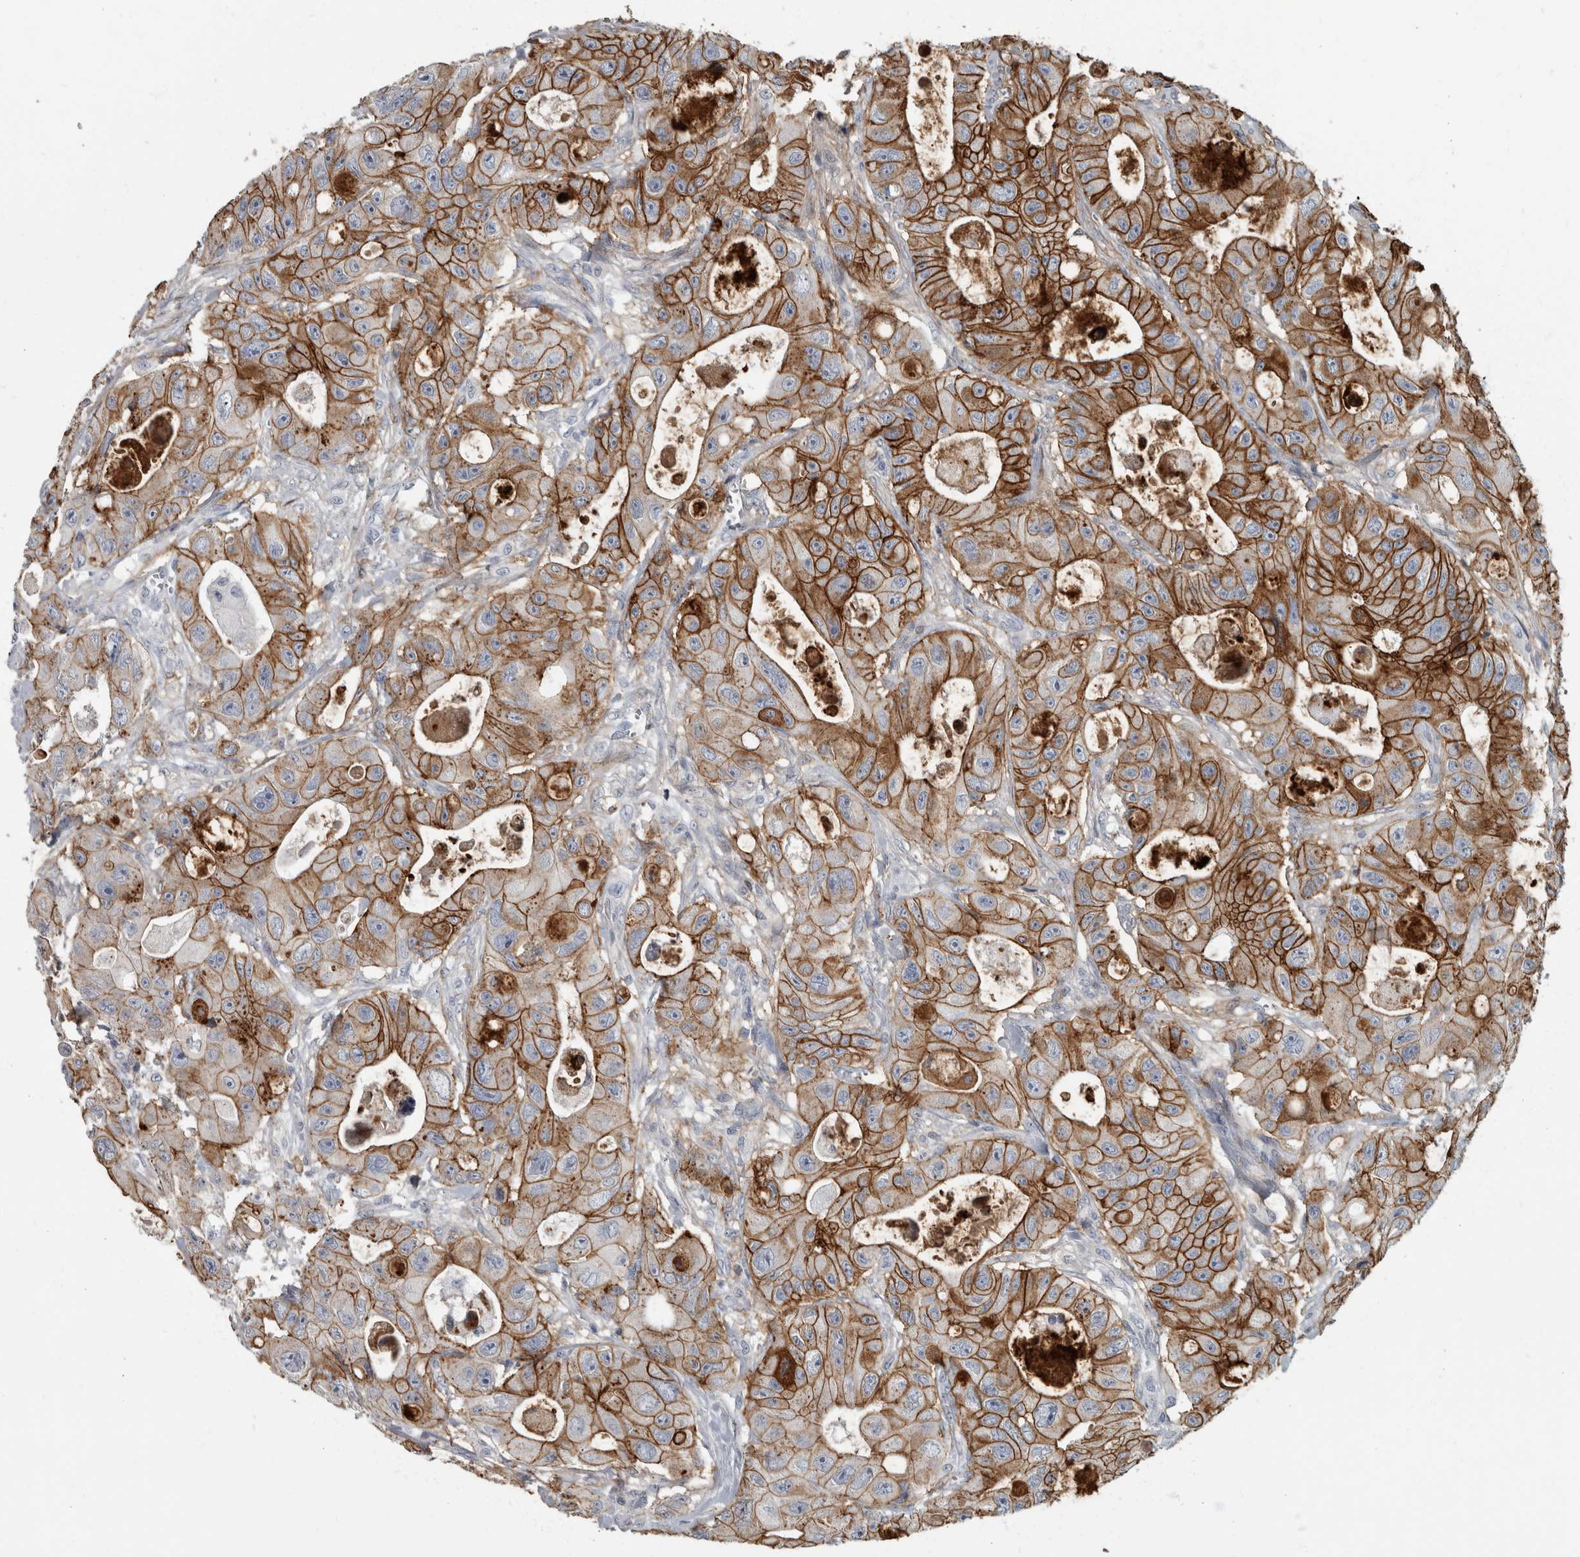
{"staining": {"intensity": "strong", "quantity": ">75%", "location": "cytoplasmic/membranous"}, "tissue": "colorectal cancer", "cell_type": "Tumor cells", "image_type": "cancer", "snomed": [{"axis": "morphology", "description": "Adenocarcinoma, NOS"}, {"axis": "topography", "description": "Colon"}], "caption": "Protein staining by immunohistochemistry shows strong cytoplasmic/membranous positivity in about >75% of tumor cells in adenocarcinoma (colorectal).", "gene": "DSG2", "patient": {"sex": "female", "age": 46}}